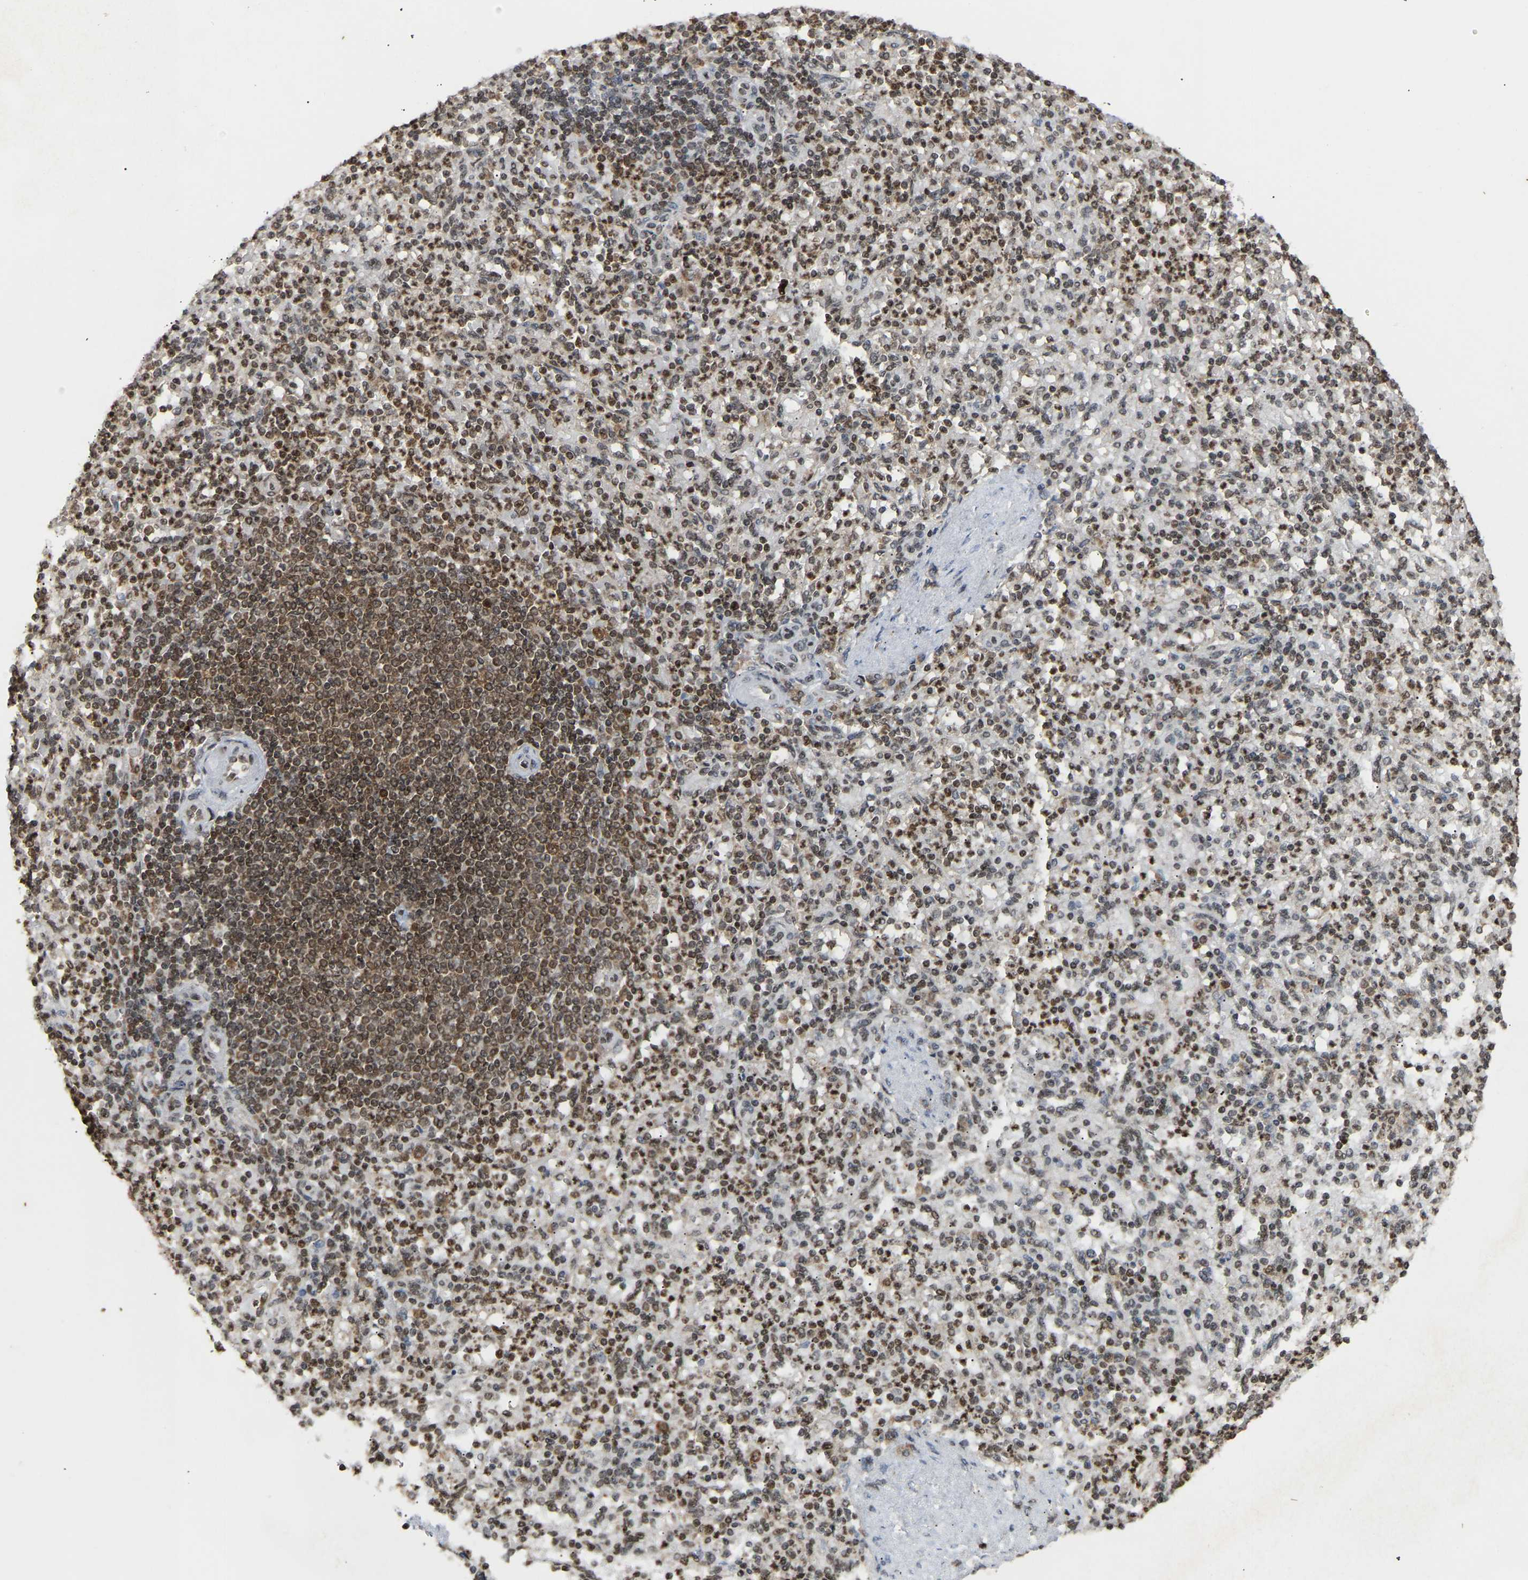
{"staining": {"intensity": "strong", "quantity": "25%-75%", "location": "nuclear"}, "tissue": "spleen", "cell_type": "Cells in red pulp", "image_type": "normal", "snomed": [{"axis": "morphology", "description": "Normal tissue, NOS"}, {"axis": "topography", "description": "Spleen"}], "caption": "Spleen stained with a brown dye exhibits strong nuclear positive staining in approximately 25%-75% of cells in red pulp.", "gene": "ALYREF", "patient": {"sex": "female", "age": 74}}